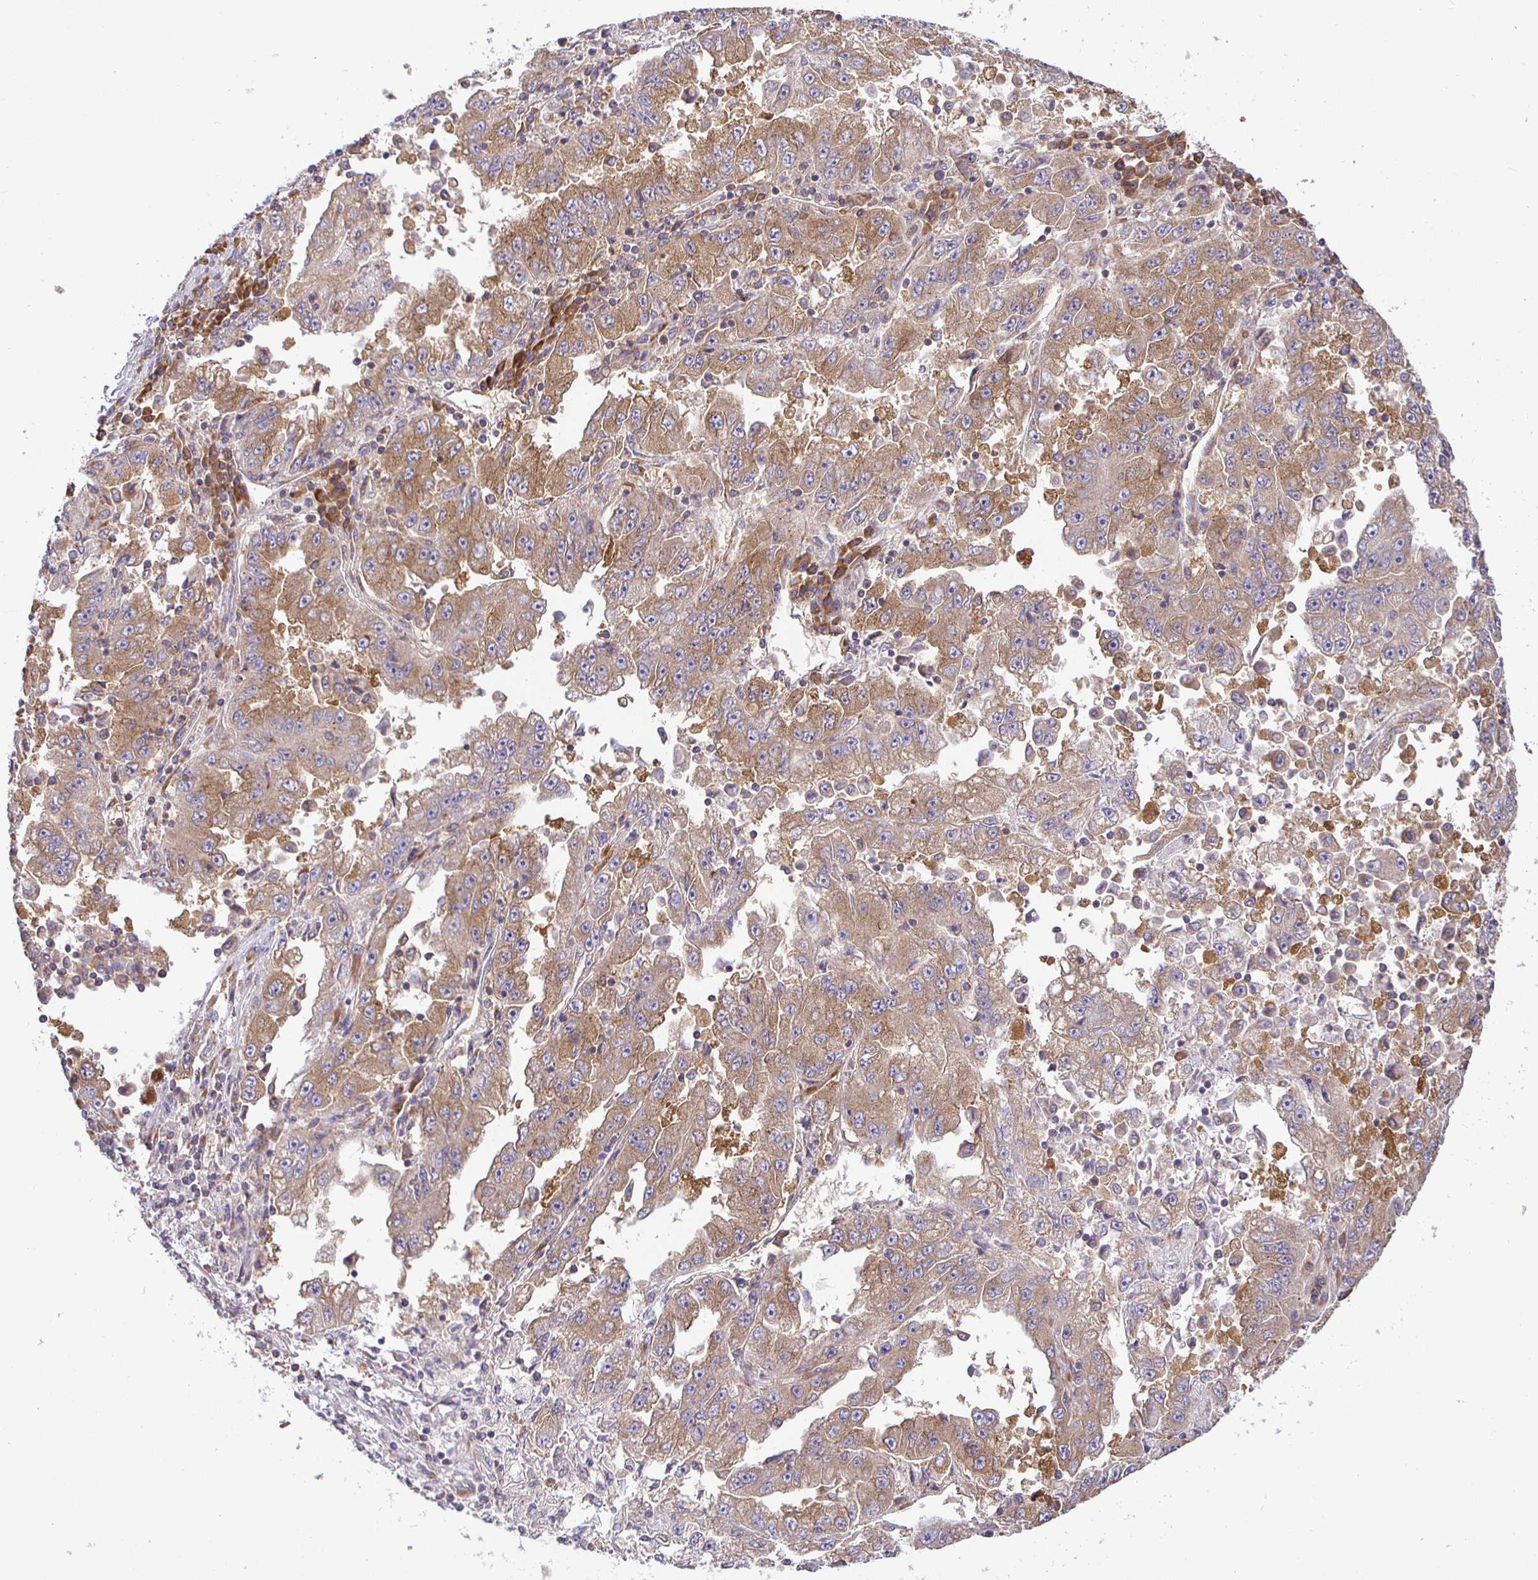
{"staining": {"intensity": "moderate", "quantity": ">75%", "location": "cytoplasmic/membranous"}, "tissue": "lung cancer", "cell_type": "Tumor cells", "image_type": "cancer", "snomed": [{"axis": "morphology", "description": "Adenocarcinoma, NOS"}, {"axis": "morphology", "description": "Adenocarcinoma primary or metastatic"}, {"axis": "topography", "description": "Lung"}], "caption": "Lung cancer (adenocarcinoma) tissue reveals moderate cytoplasmic/membranous positivity in about >75% of tumor cells, visualized by immunohistochemistry. The staining was performed using DAB (3,3'-diaminobenzidine) to visualize the protein expression in brown, while the nuclei were stained in blue with hematoxylin (Magnification: 20x).", "gene": "IRAK1", "patient": {"sex": "male", "age": 74}}